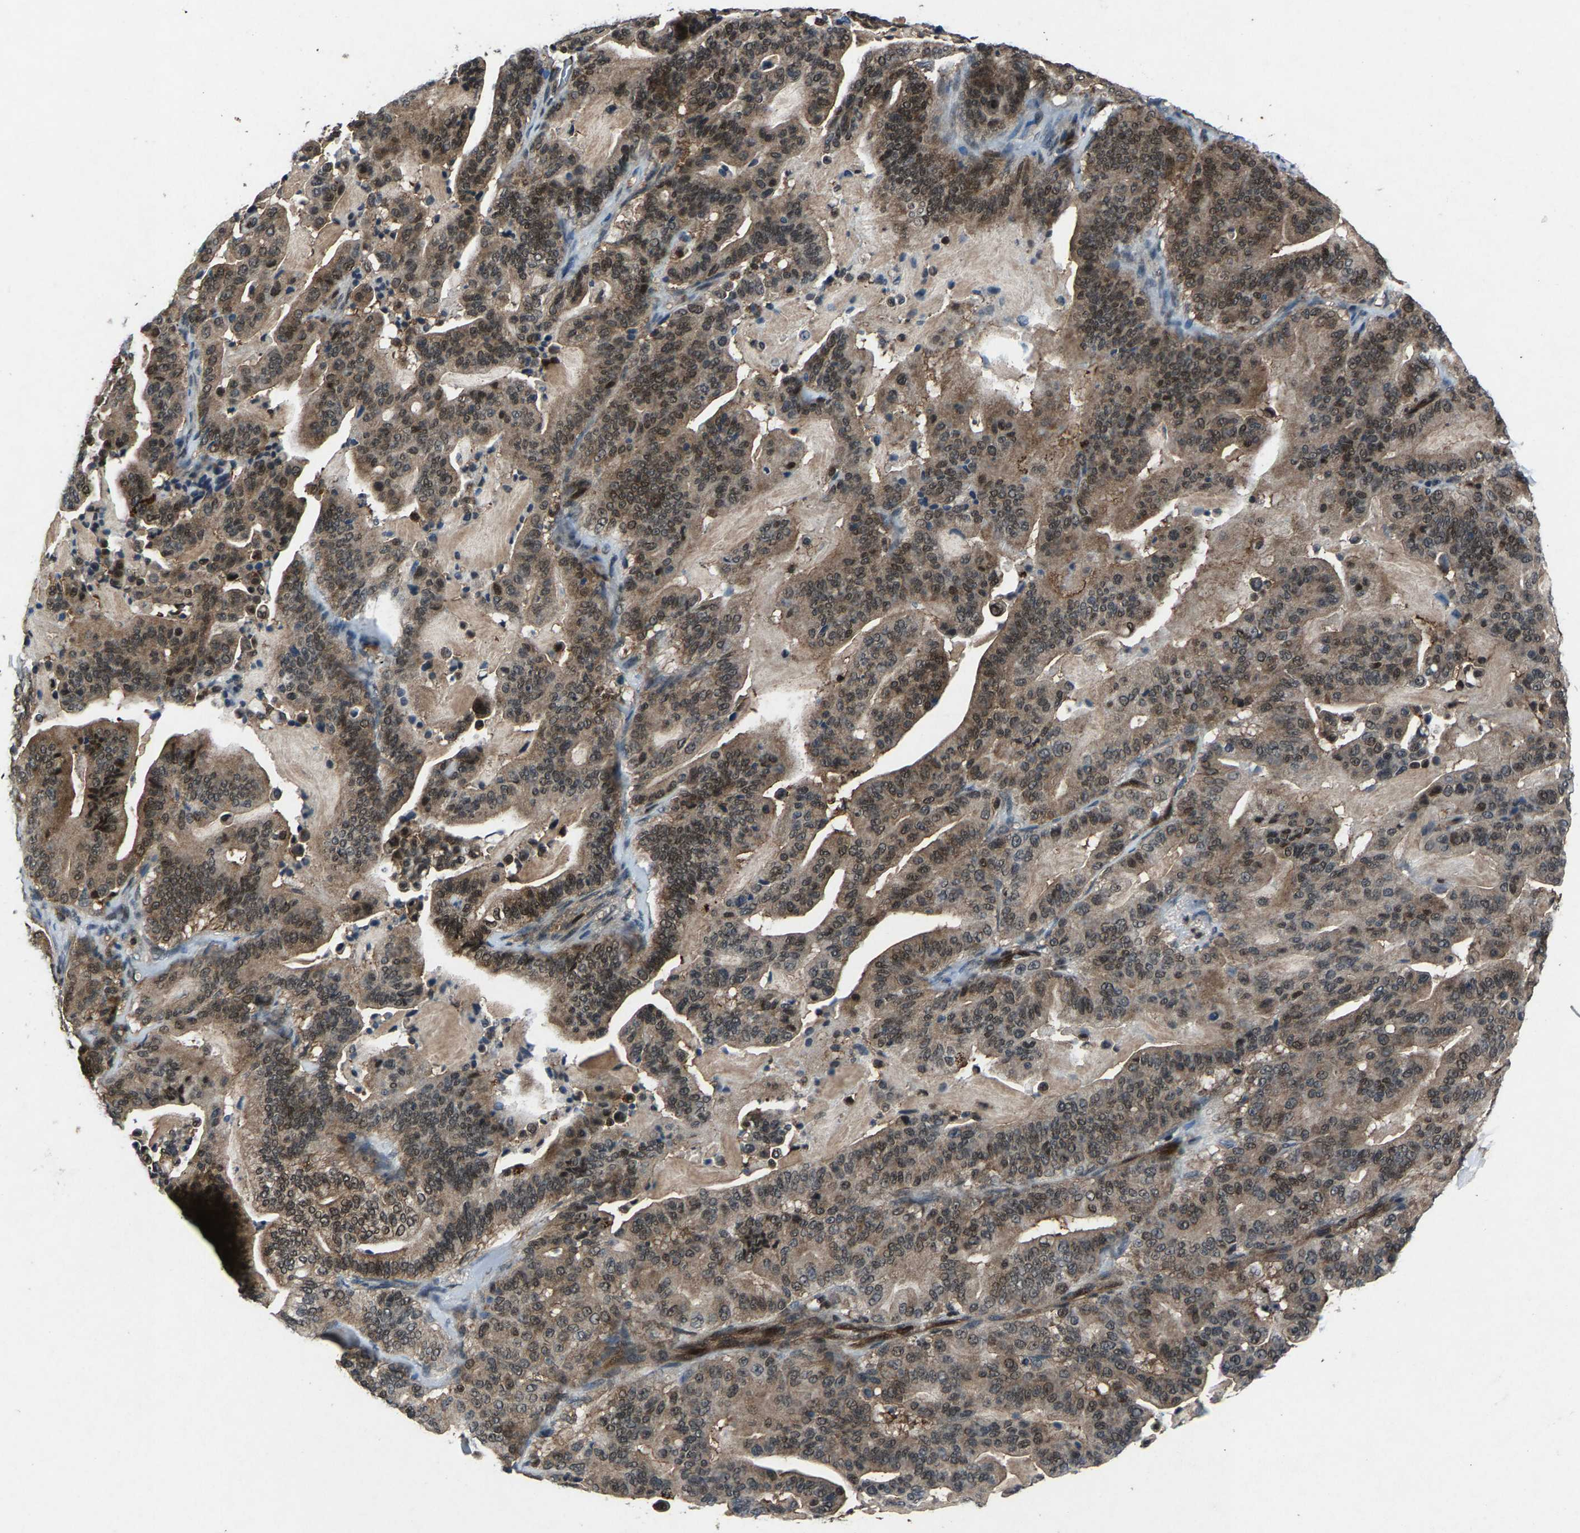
{"staining": {"intensity": "moderate", "quantity": ">75%", "location": "cytoplasmic/membranous,nuclear"}, "tissue": "pancreatic cancer", "cell_type": "Tumor cells", "image_type": "cancer", "snomed": [{"axis": "morphology", "description": "Adenocarcinoma, NOS"}, {"axis": "topography", "description": "Pancreas"}], "caption": "The photomicrograph exhibits immunohistochemical staining of pancreatic cancer. There is moderate cytoplasmic/membranous and nuclear positivity is appreciated in about >75% of tumor cells.", "gene": "ATXN3", "patient": {"sex": "male", "age": 63}}